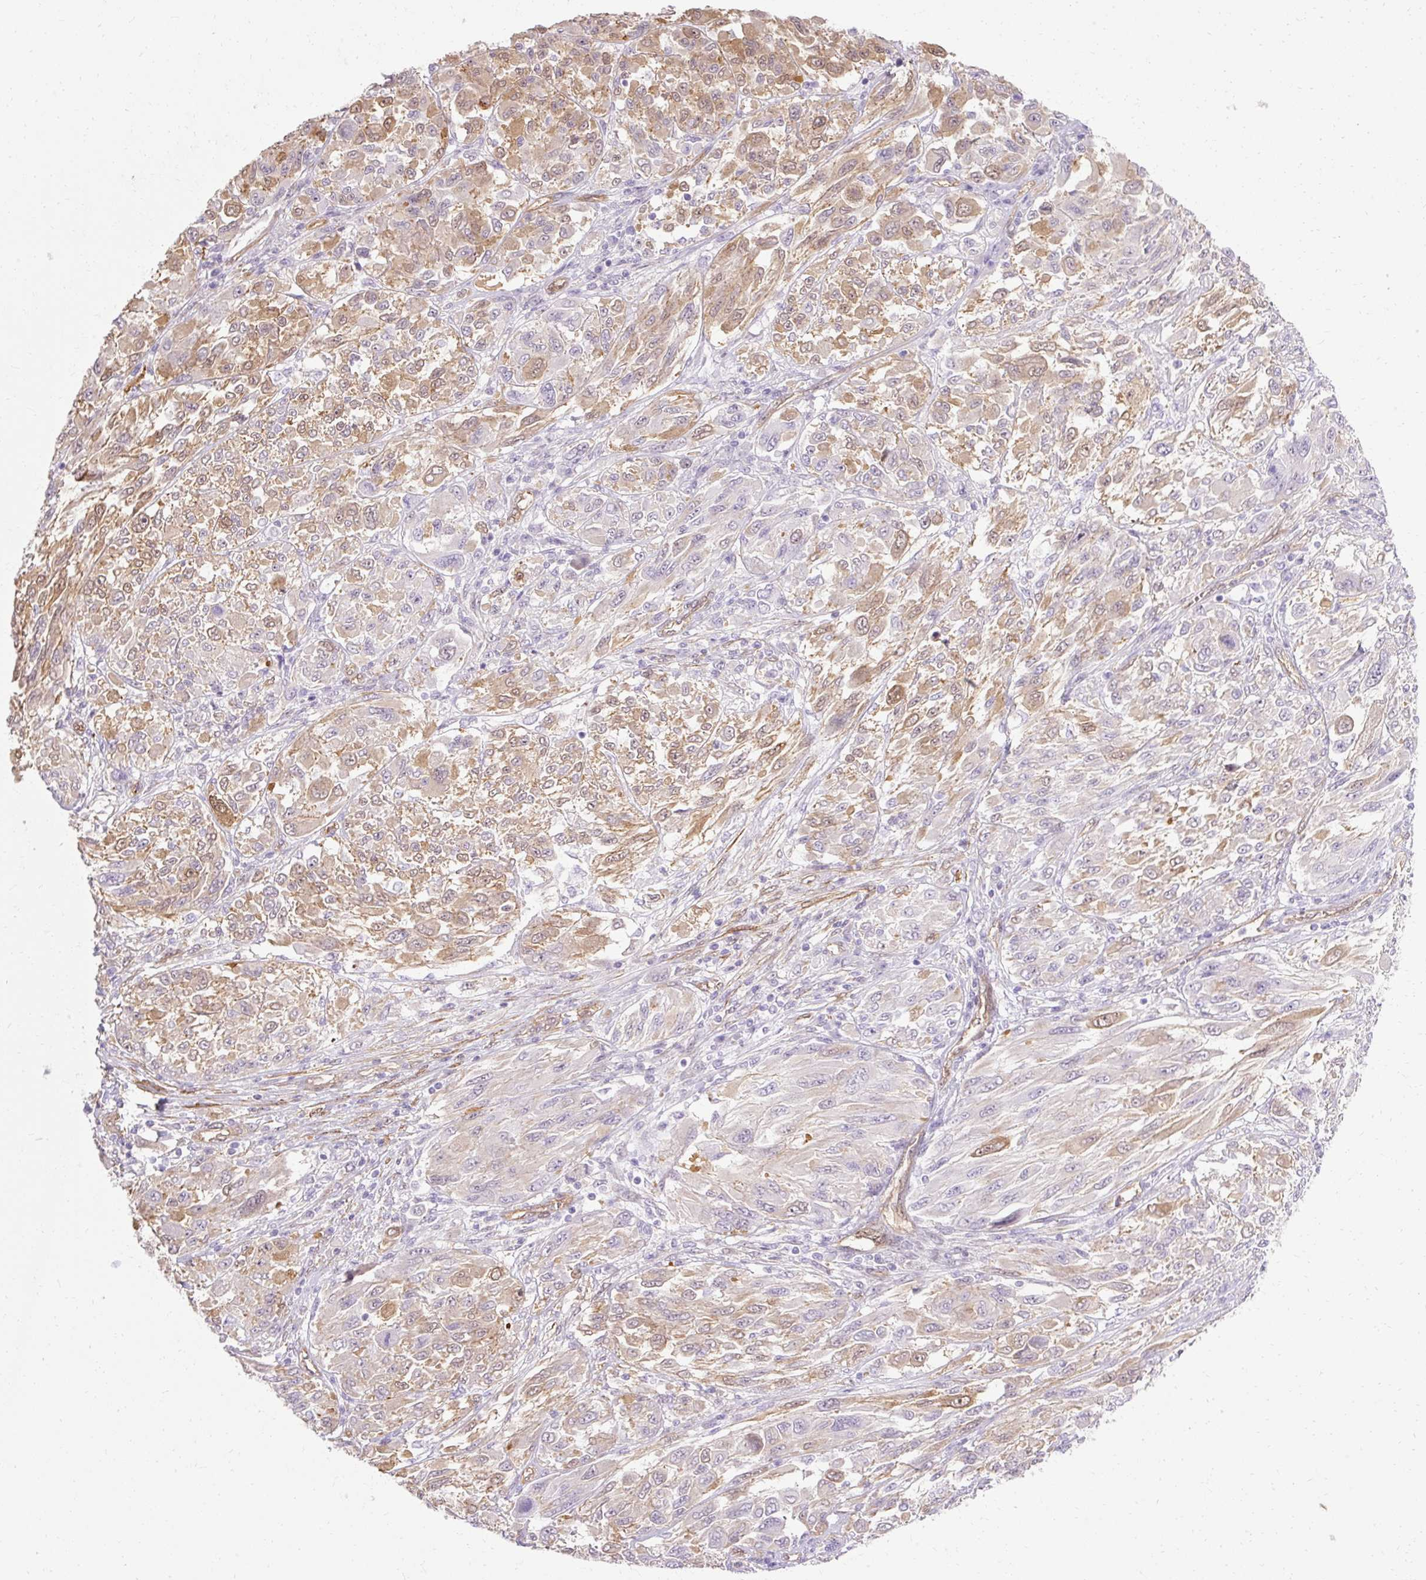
{"staining": {"intensity": "weak", "quantity": "25%-75%", "location": "cytoplasmic/membranous"}, "tissue": "melanoma", "cell_type": "Tumor cells", "image_type": "cancer", "snomed": [{"axis": "morphology", "description": "Malignant melanoma, NOS"}, {"axis": "topography", "description": "Skin"}], "caption": "DAB (3,3'-diaminobenzidine) immunohistochemical staining of malignant melanoma displays weak cytoplasmic/membranous protein staining in about 25%-75% of tumor cells.", "gene": "CNN3", "patient": {"sex": "female", "age": 91}}